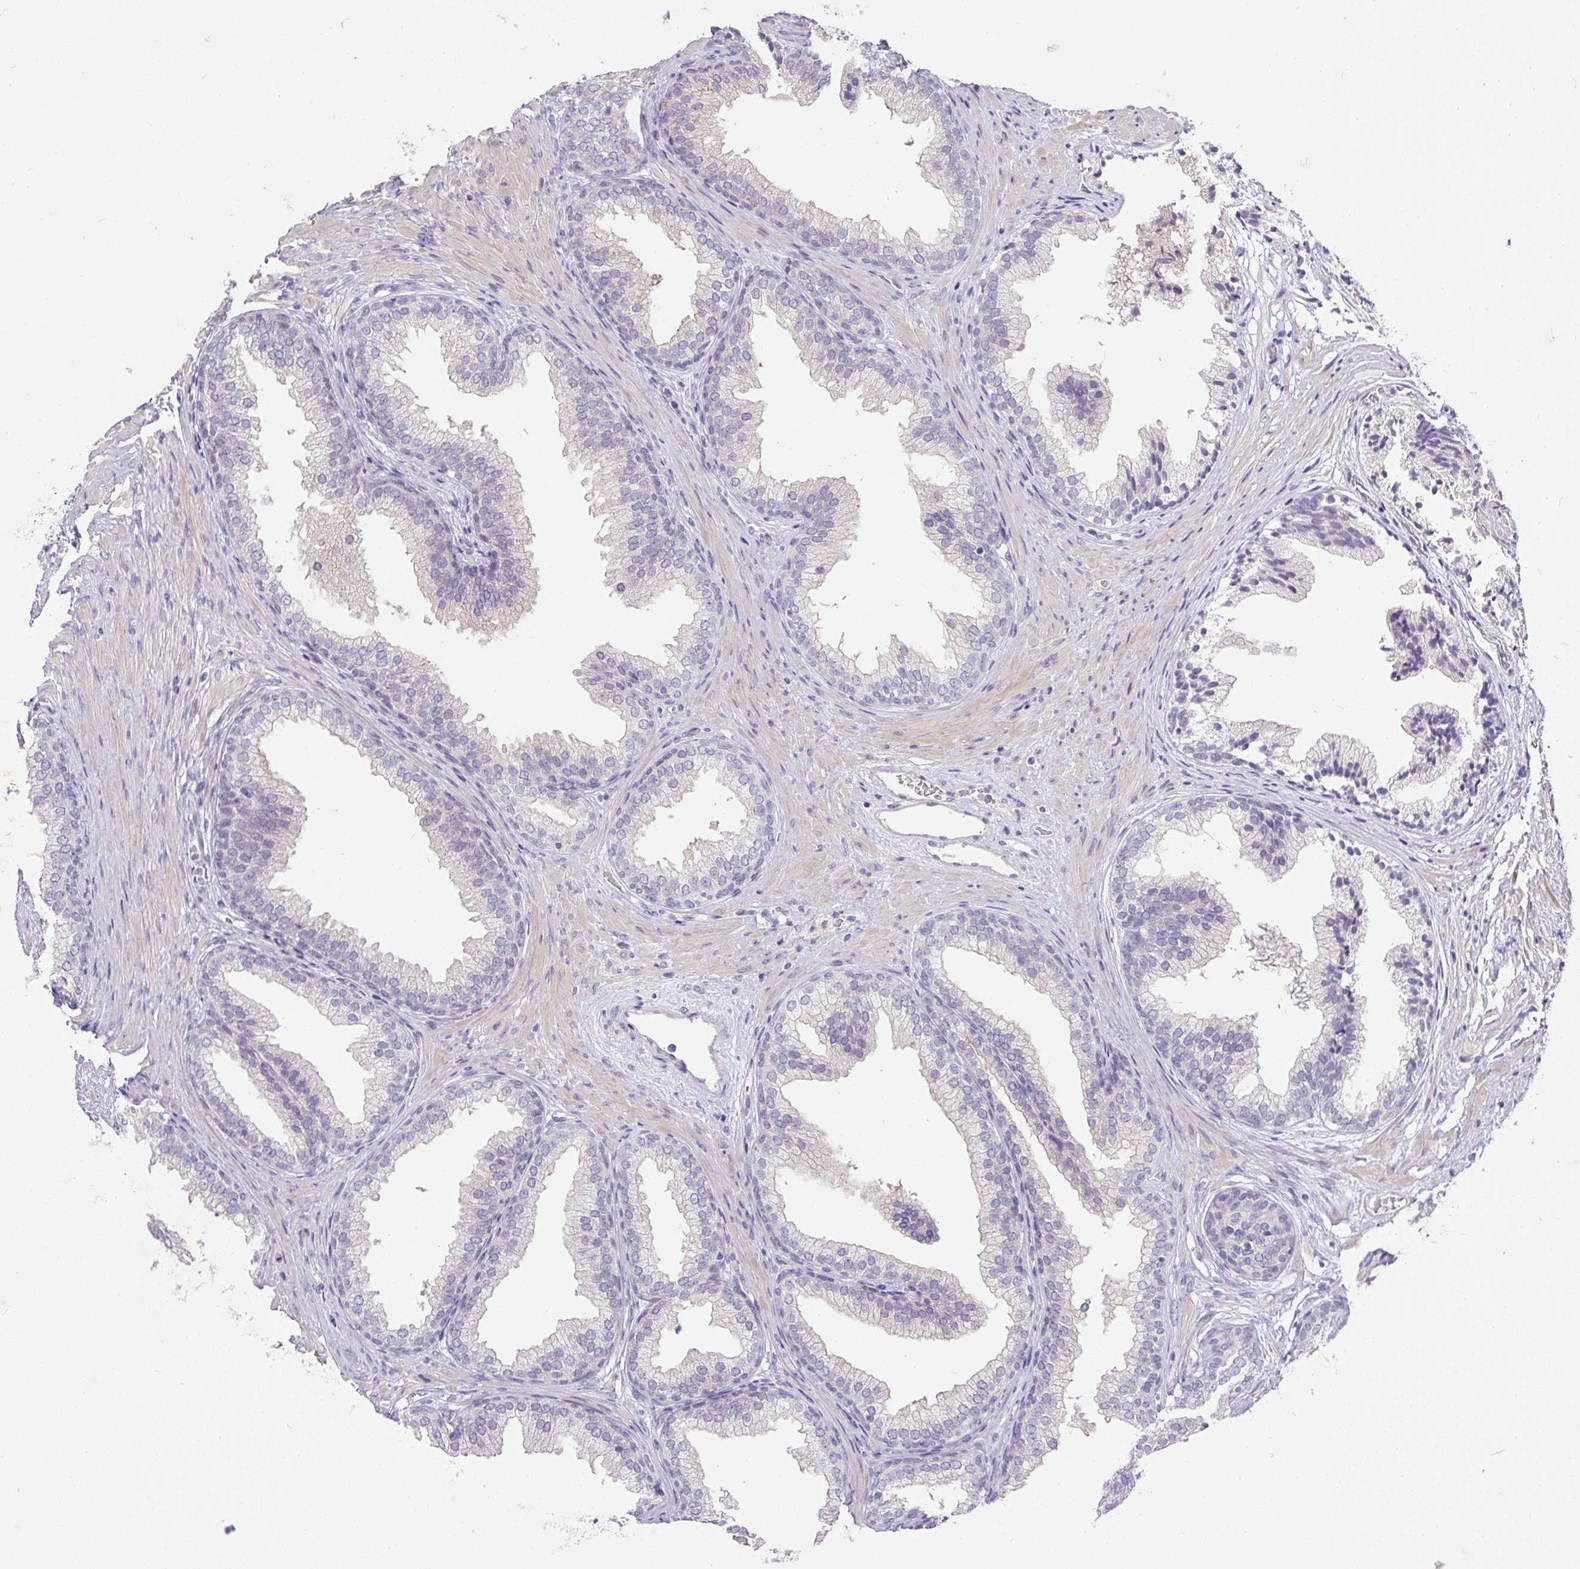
{"staining": {"intensity": "negative", "quantity": "none", "location": "none"}, "tissue": "prostate", "cell_type": "Glandular cells", "image_type": "normal", "snomed": [{"axis": "morphology", "description": "Normal tissue, NOS"}, {"axis": "topography", "description": "Prostate"}], "caption": "High magnification brightfield microscopy of unremarkable prostate stained with DAB (brown) and counterstained with hematoxylin (blue): glandular cells show no significant staining. (IHC, brightfield microscopy, high magnification).", "gene": "KRTAP20", "patient": {"sex": "male", "age": 76}}